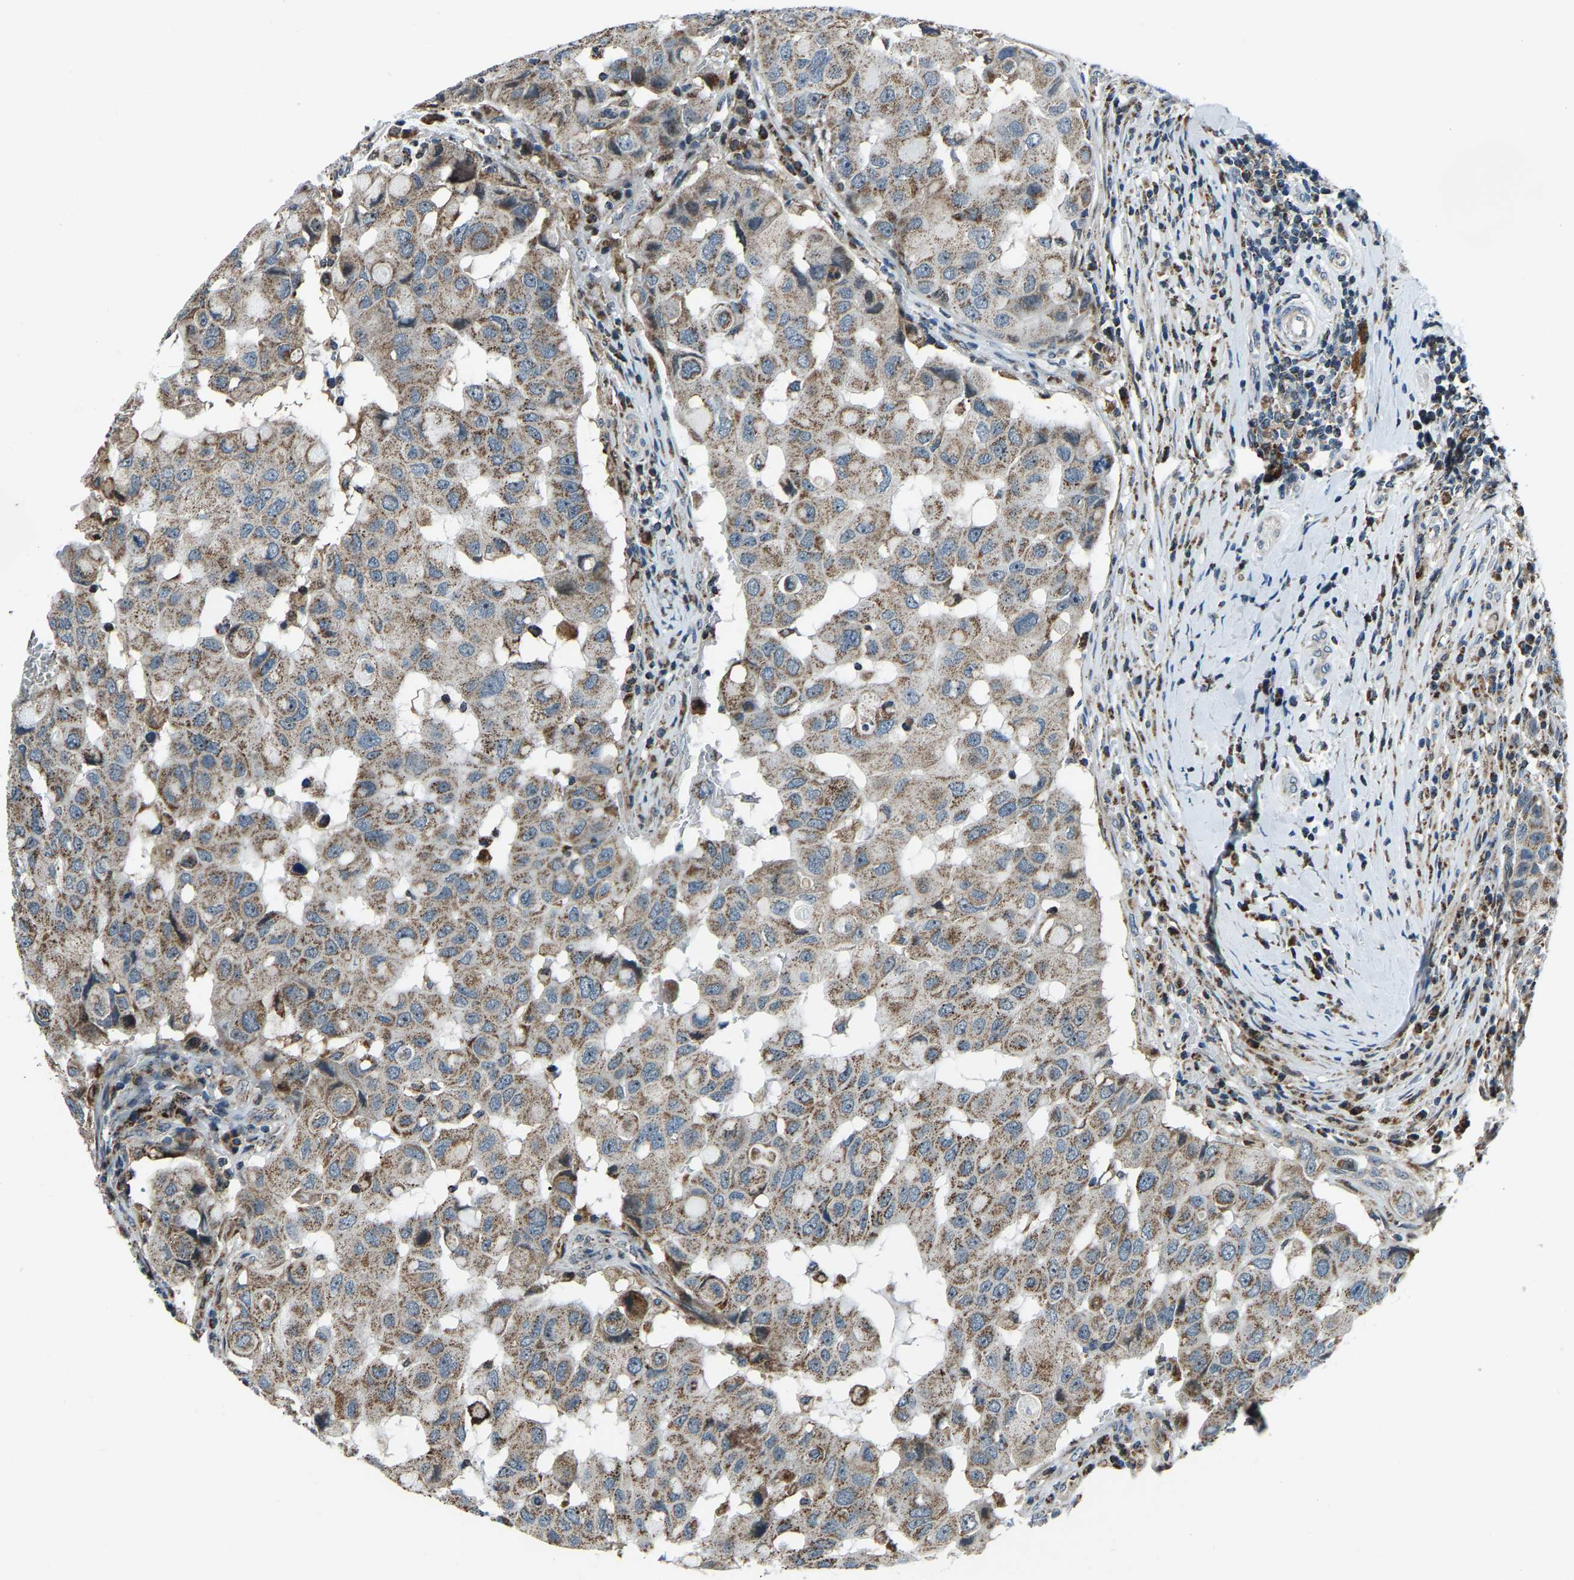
{"staining": {"intensity": "moderate", "quantity": ">75%", "location": "cytoplasmic/membranous"}, "tissue": "breast cancer", "cell_type": "Tumor cells", "image_type": "cancer", "snomed": [{"axis": "morphology", "description": "Duct carcinoma"}, {"axis": "topography", "description": "Breast"}], "caption": "A medium amount of moderate cytoplasmic/membranous positivity is appreciated in about >75% of tumor cells in breast intraductal carcinoma tissue. Immunohistochemistry (ihc) stains the protein in brown and the nuclei are stained blue.", "gene": "RBM33", "patient": {"sex": "female", "age": 27}}